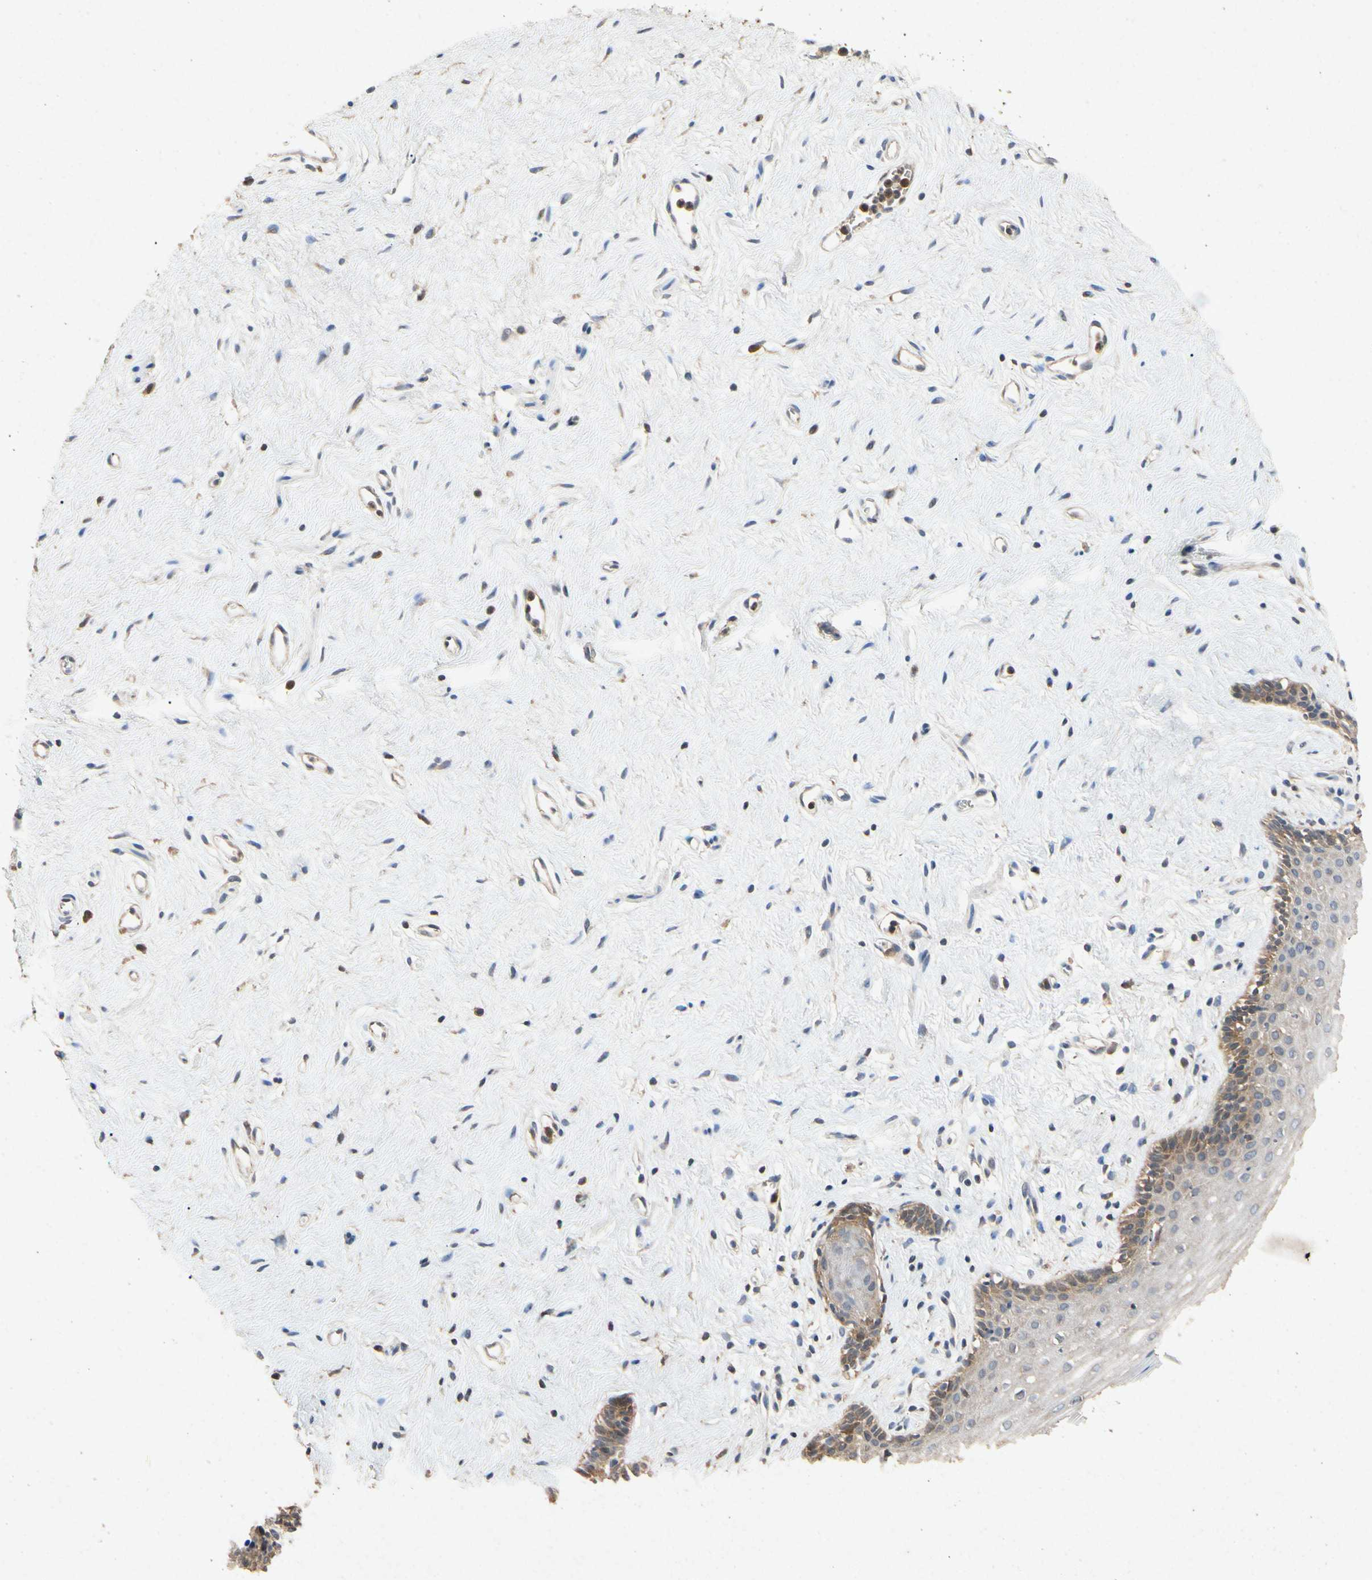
{"staining": {"intensity": "moderate", "quantity": "25%-75%", "location": "cytoplasmic/membranous"}, "tissue": "vagina", "cell_type": "Squamous epithelial cells", "image_type": "normal", "snomed": [{"axis": "morphology", "description": "Normal tissue, NOS"}, {"axis": "topography", "description": "Vagina"}], "caption": "A brown stain labels moderate cytoplasmic/membranous staining of a protein in squamous epithelial cells of normal vagina. The staining was performed using DAB, with brown indicating positive protein expression. Nuclei are stained blue with hematoxylin.", "gene": "RPS6KA1", "patient": {"sex": "female", "age": 44}}